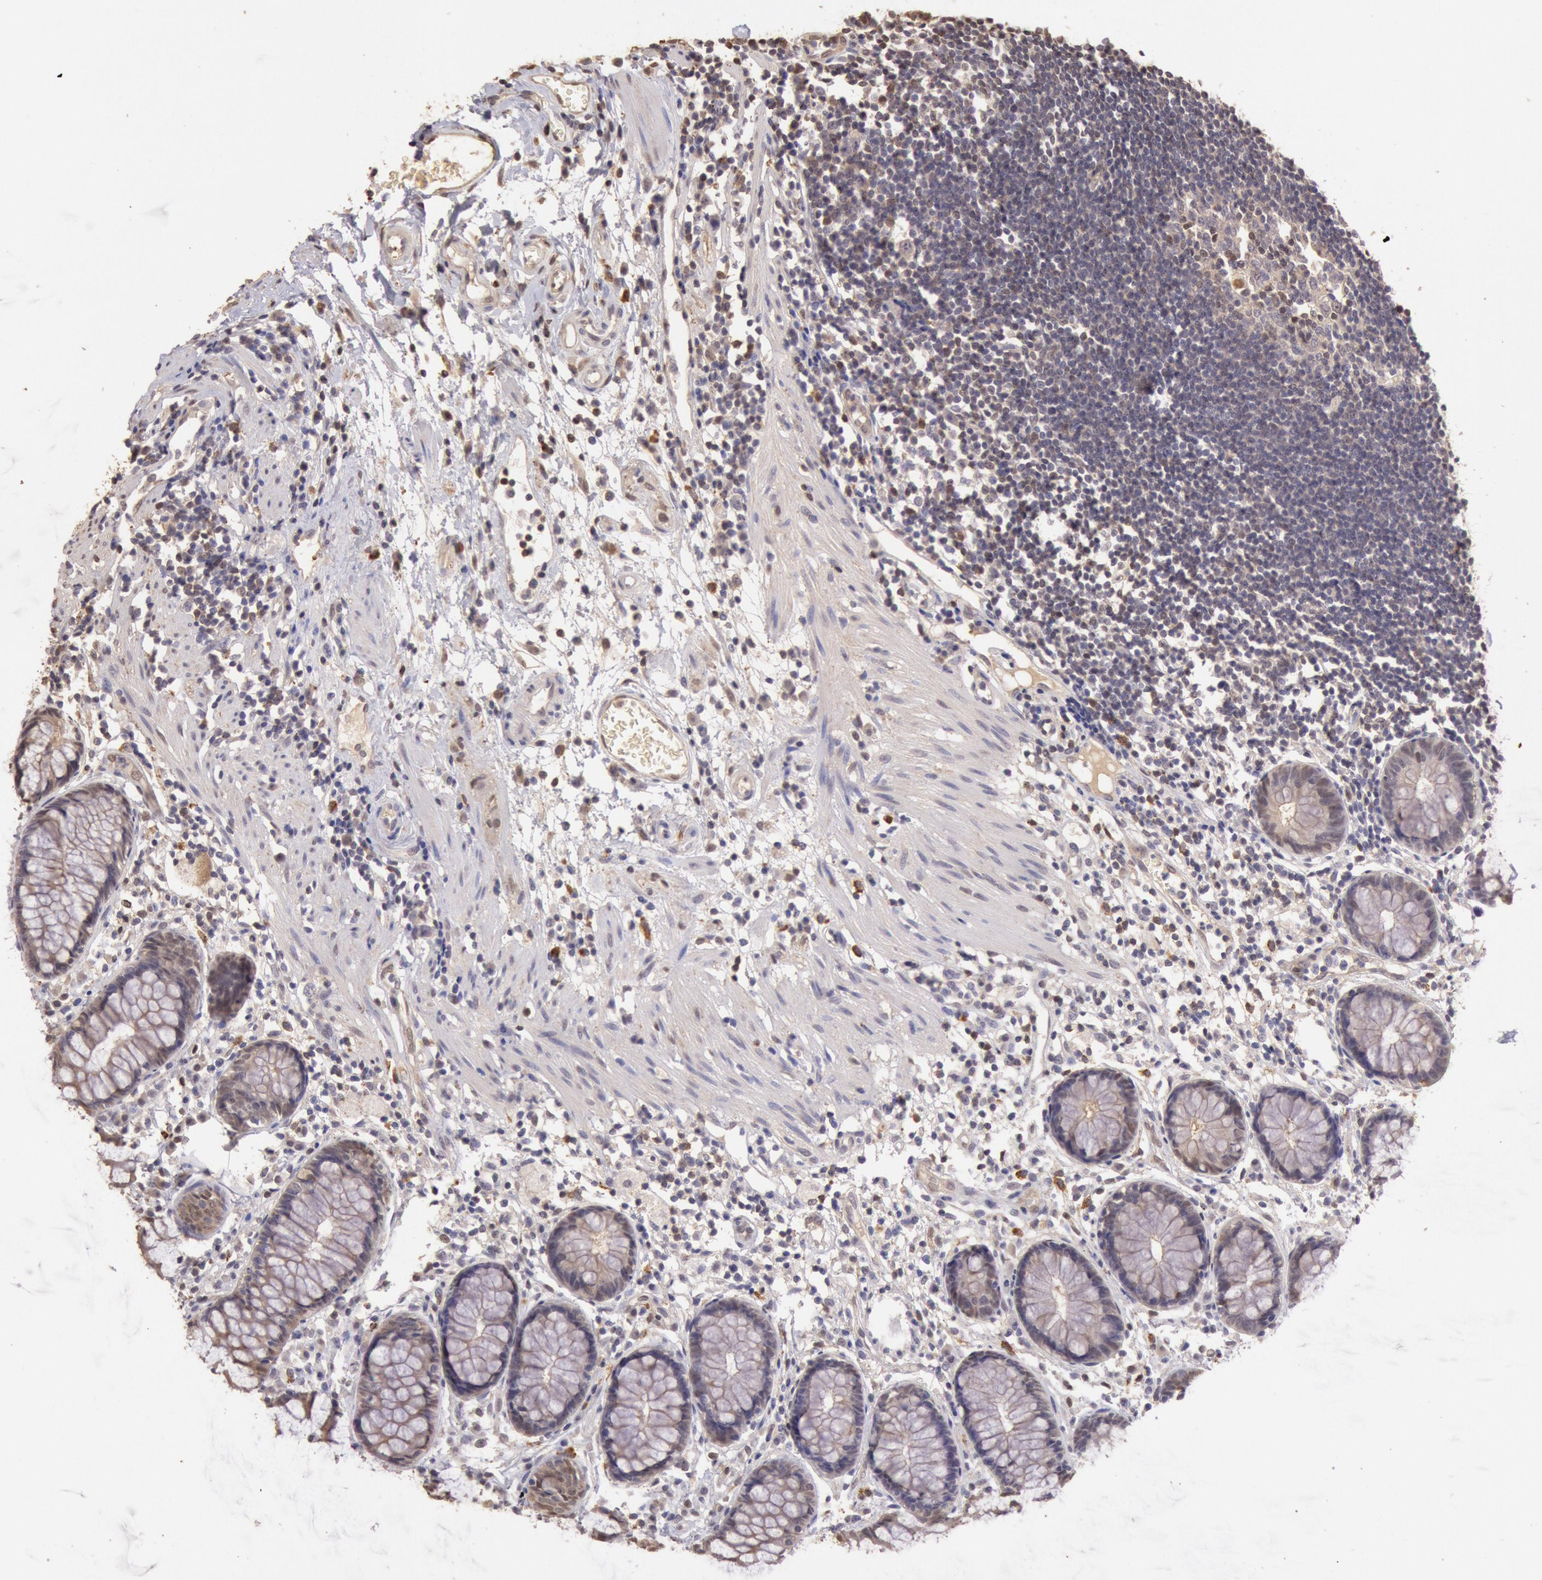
{"staining": {"intensity": "weak", "quantity": "25%-75%", "location": "cytoplasmic/membranous,nuclear"}, "tissue": "rectum", "cell_type": "Glandular cells", "image_type": "normal", "snomed": [{"axis": "morphology", "description": "Normal tissue, NOS"}, {"axis": "topography", "description": "Rectum"}], "caption": "This is an image of immunohistochemistry staining of benign rectum, which shows weak expression in the cytoplasmic/membranous,nuclear of glandular cells.", "gene": "SOD1", "patient": {"sex": "female", "age": 66}}